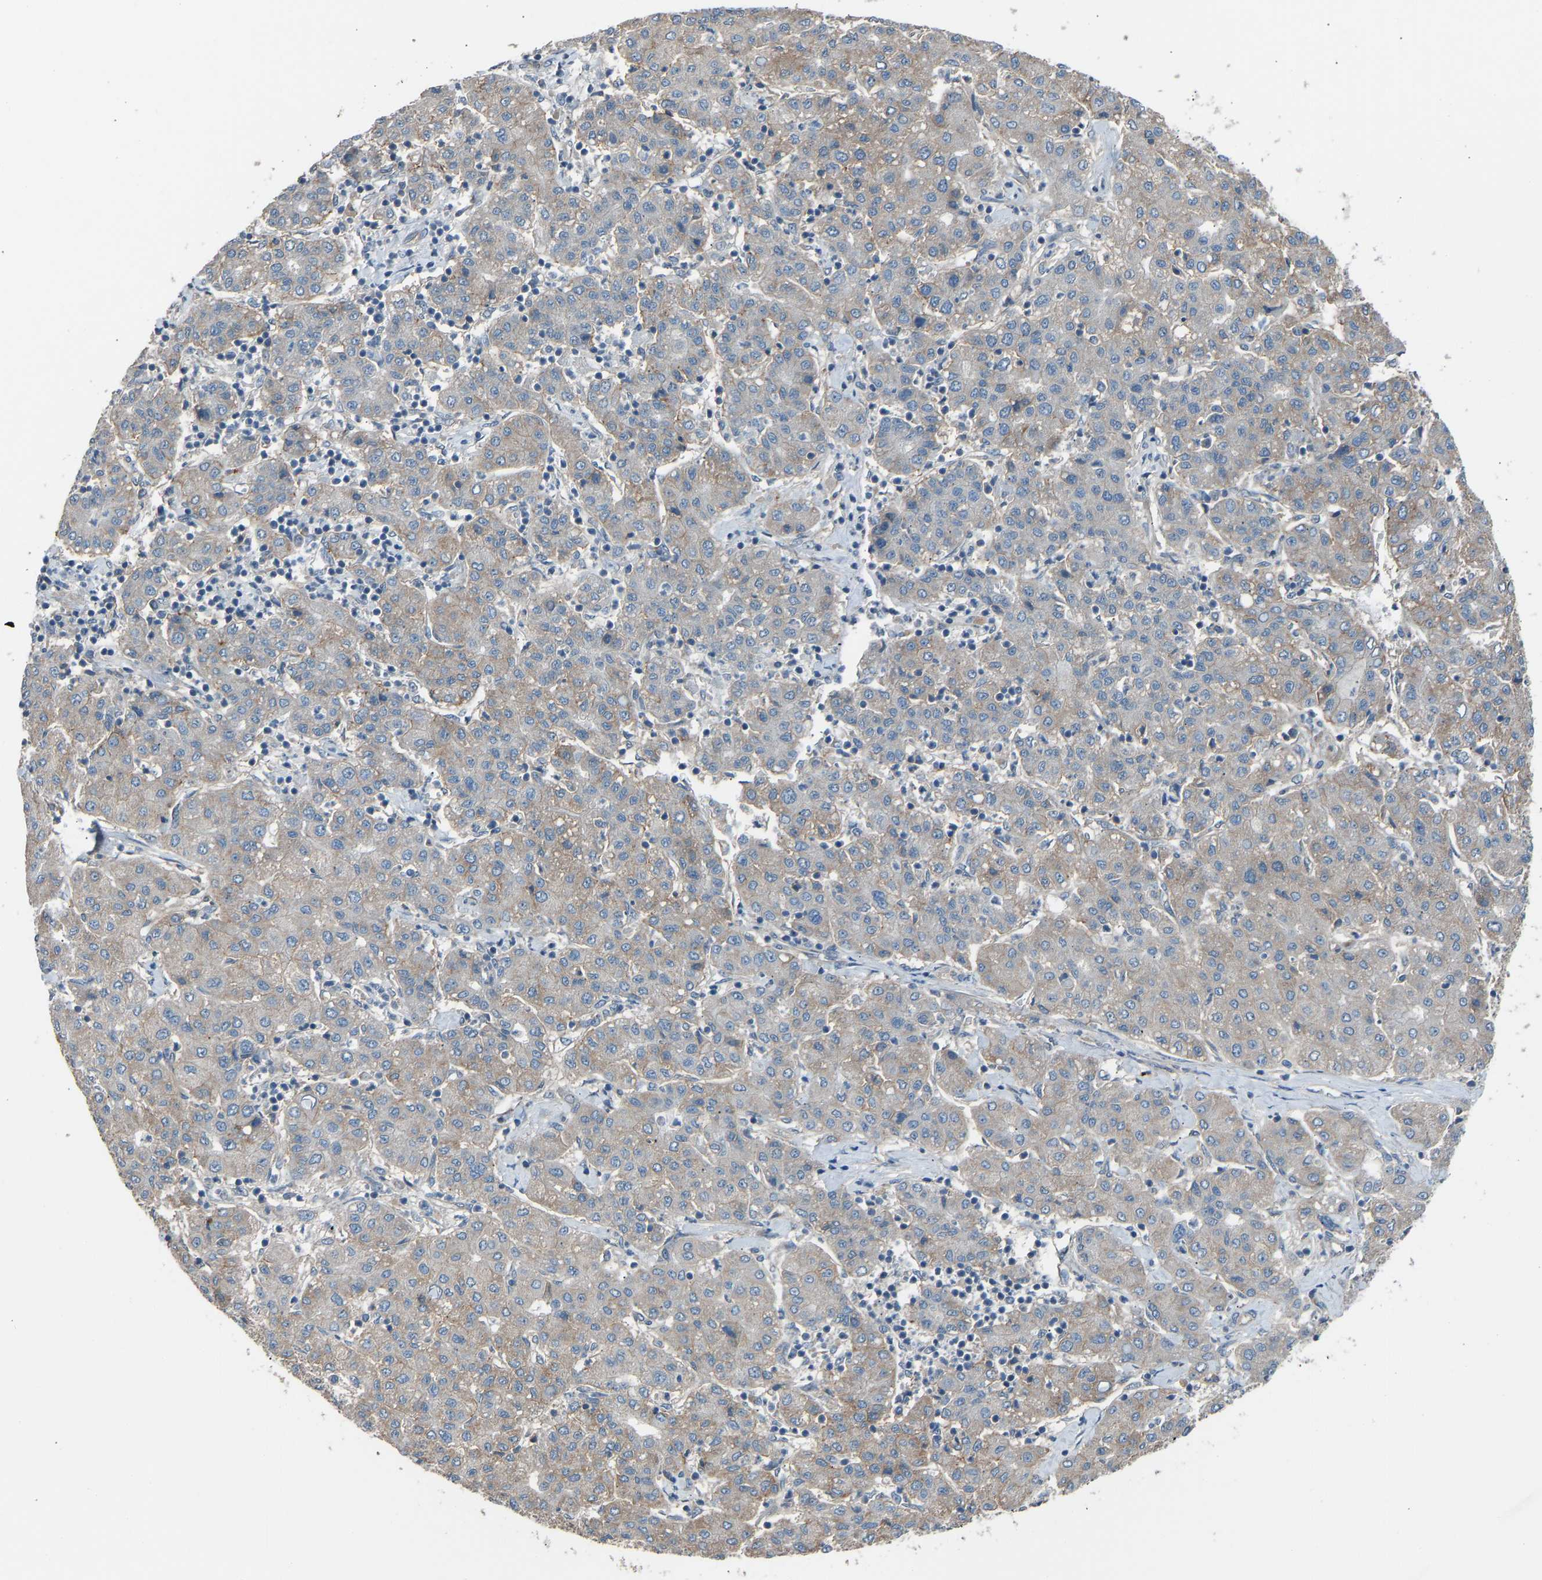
{"staining": {"intensity": "weak", "quantity": "25%-75%", "location": "cytoplasmic/membranous"}, "tissue": "liver cancer", "cell_type": "Tumor cells", "image_type": "cancer", "snomed": [{"axis": "morphology", "description": "Carcinoma, Hepatocellular, NOS"}, {"axis": "topography", "description": "Liver"}], "caption": "Hepatocellular carcinoma (liver) stained with IHC displays weak cytoplasmic/membranous expression in about 25%-75% of tumor cells.", "gene": "SLC43A1", "patient": {"sex": "male", "age": 65}}